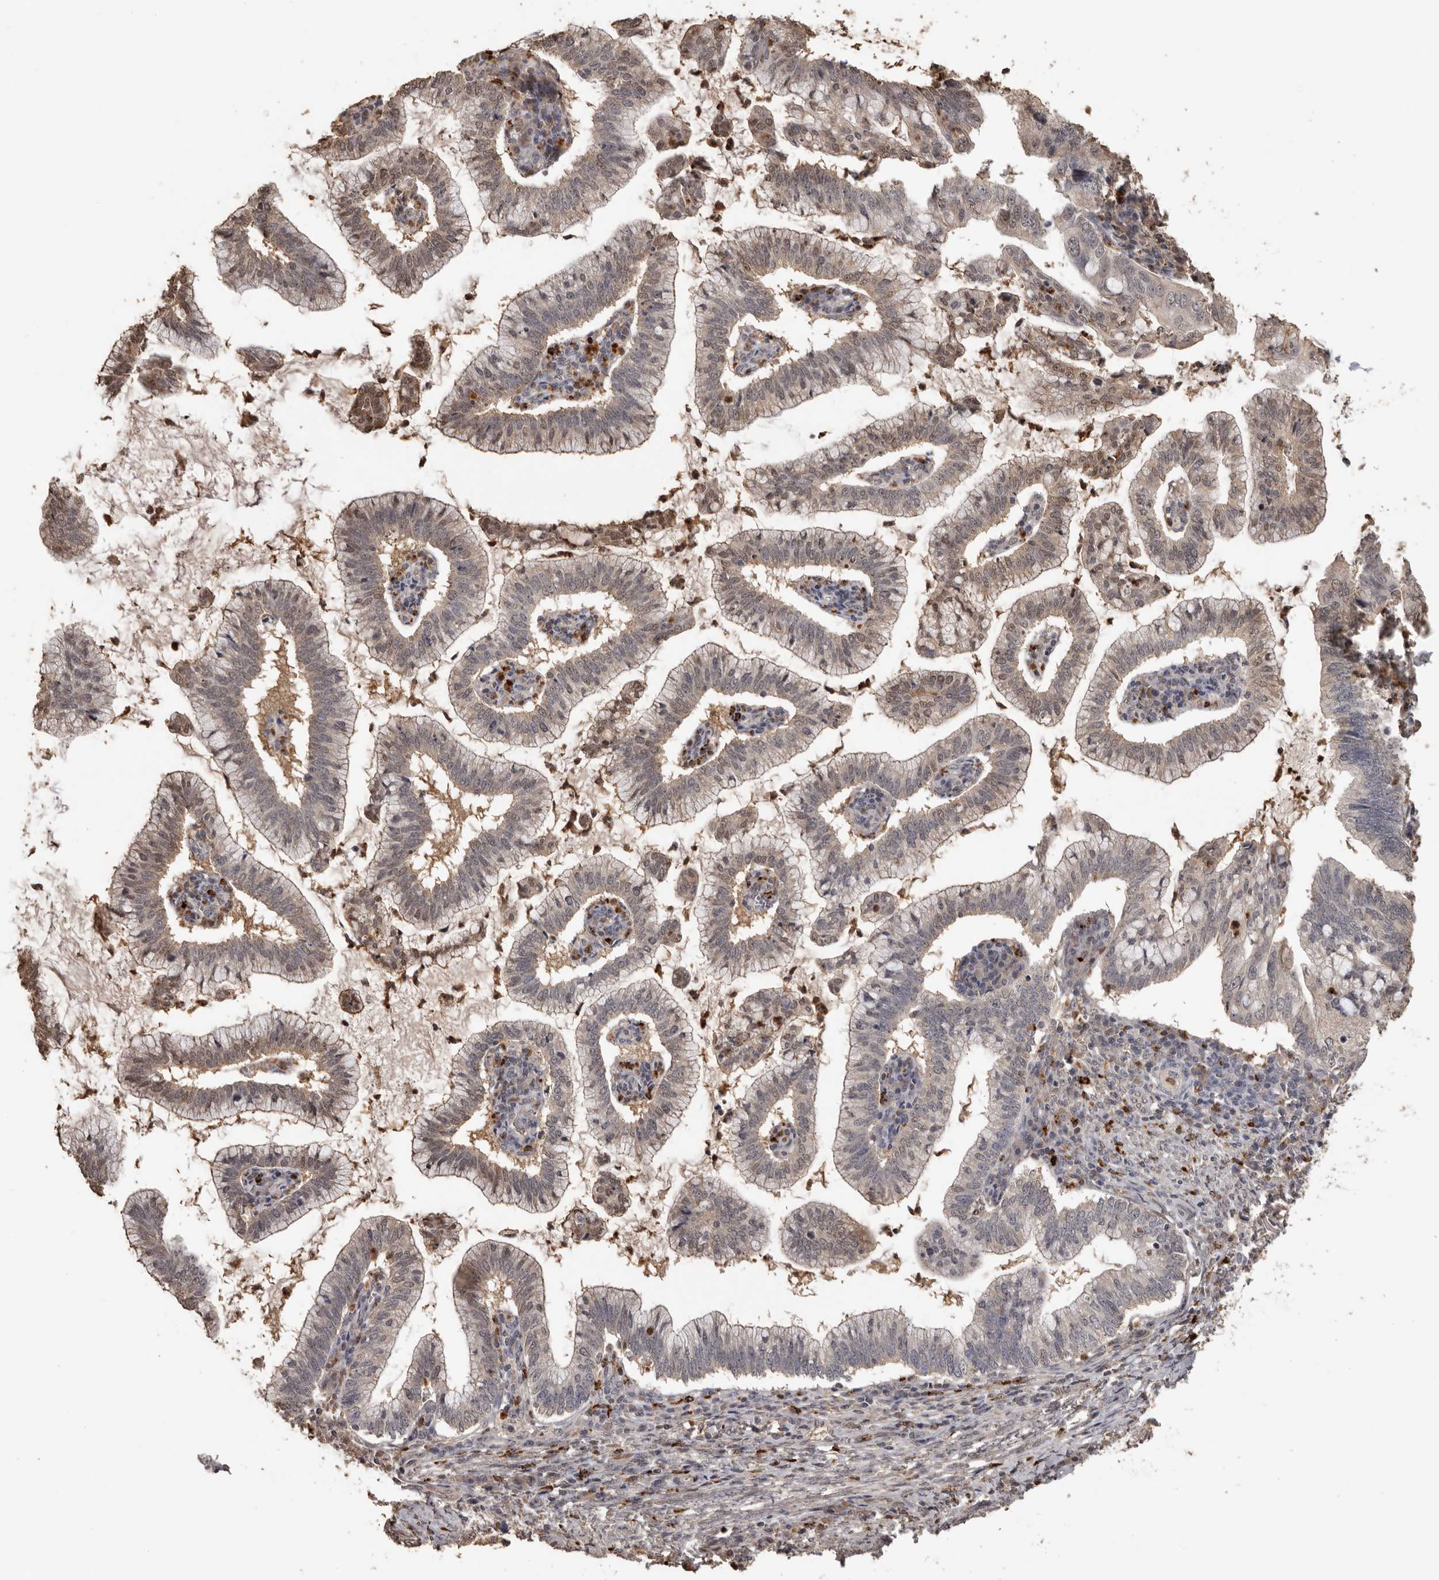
{"staining": {"intensity": "weak", "quantity": "<25%", "location": "cytoplasmic/membranous,nuclear"}, "tissue": "cervical cancer", "cell_type": "Tumor cells", "image_type": "cancer", "snomed": [{"axis": "morphology", "description": "Adenocarcinoma, NOS"}, {"axis": "topography", "description": "Cervix"}], "caption": "DAB (3,3'-diaminobenzidine) immunohistochemical staining of human cervical adenocarcinoma demonstrates no significant staining in tumor cells.", "gene": "KIF2B", "patient": {"sex": "female", "age": 36}}